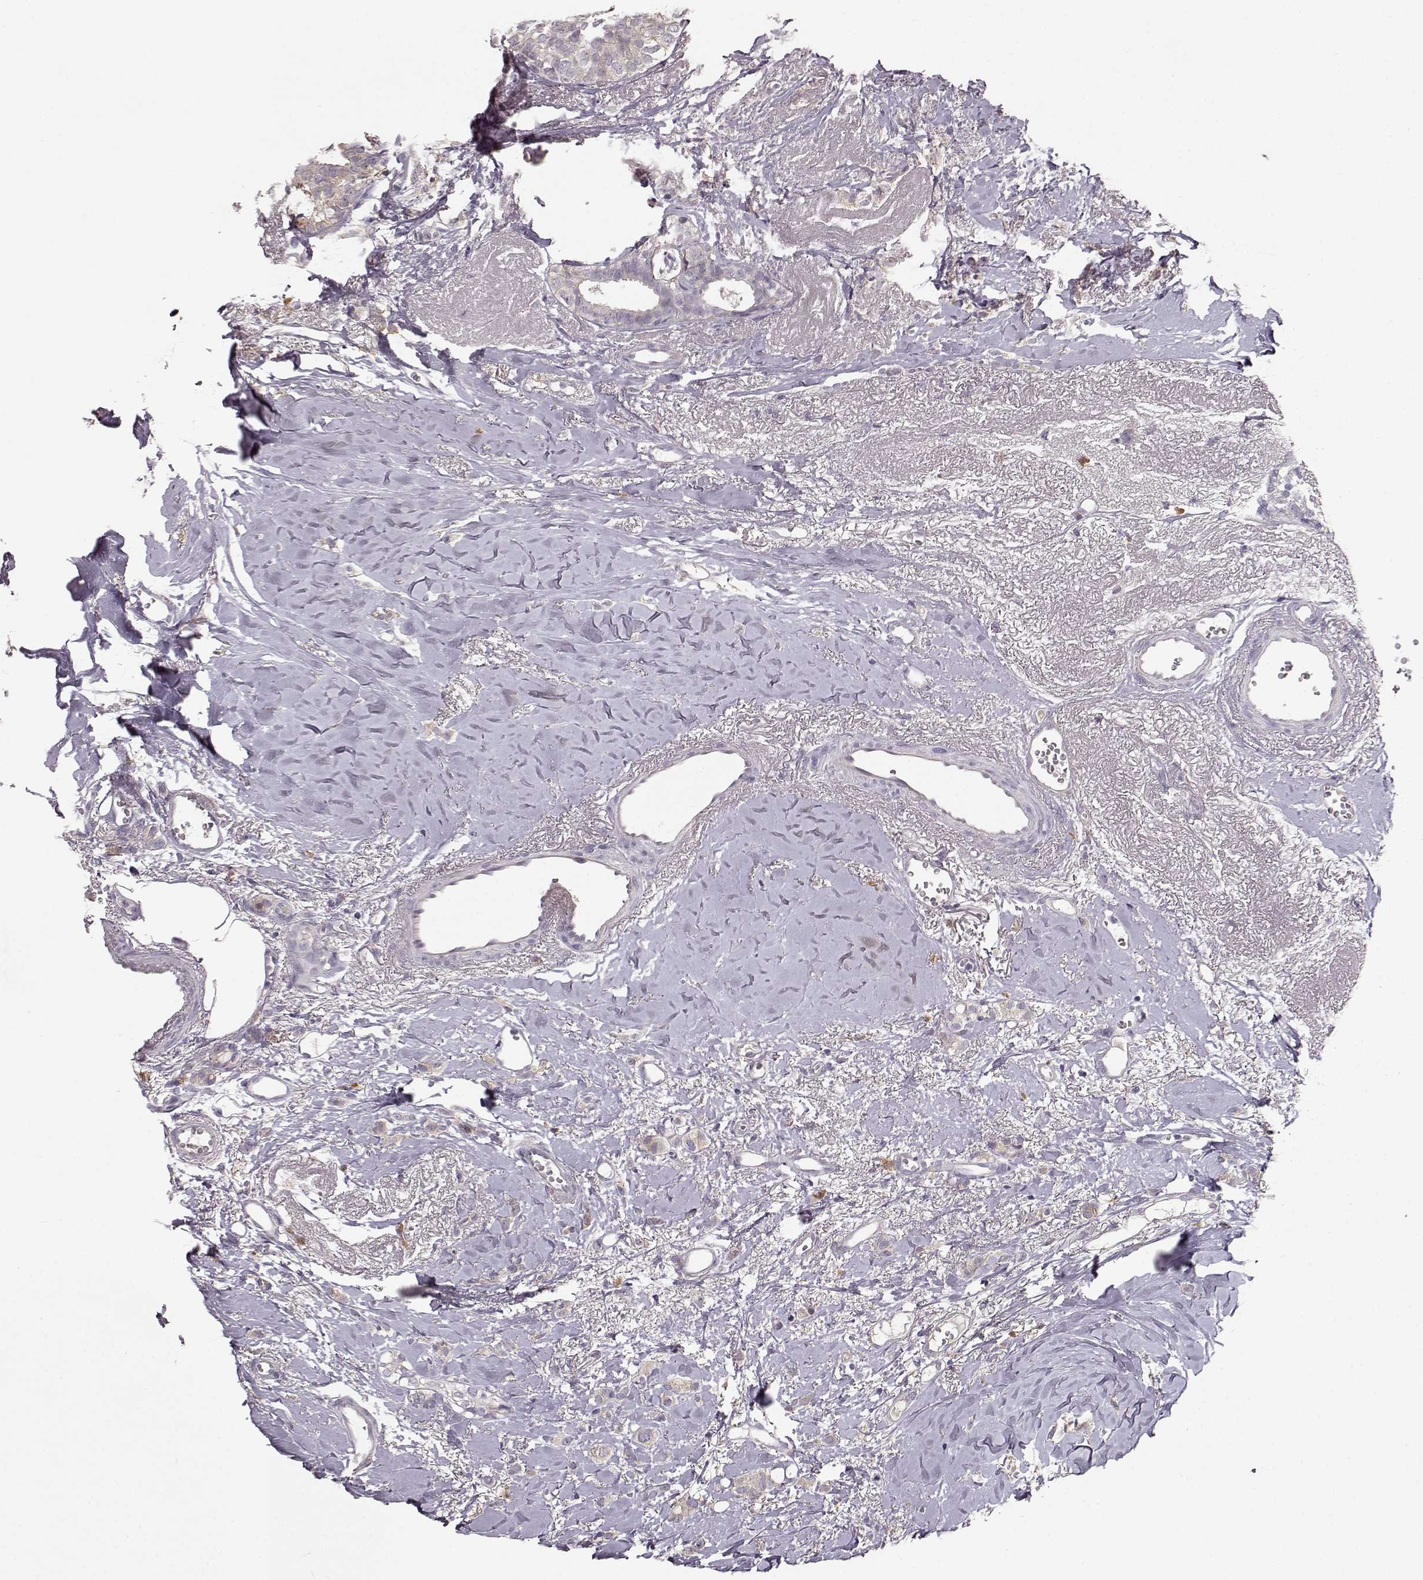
{"staining": {"intensity": "weak", "quantity": ">75%", "location": "cytoplasmic/membranous"}, "tissue": "breast cancer", "cell_type": "Tumor cells", "image_type": "cancer", "snomed": [{"axis": "morphology", "description": "Duct carcinoma"}, {"axis": "topography", "description": "Breast"}], "caption": "Breast cancer tissue reveals weak cytoplasmic/membranous expression in about >75% of tumor cells", "gene": "GHR", "patient": {"sex": "female", "age": 85}}